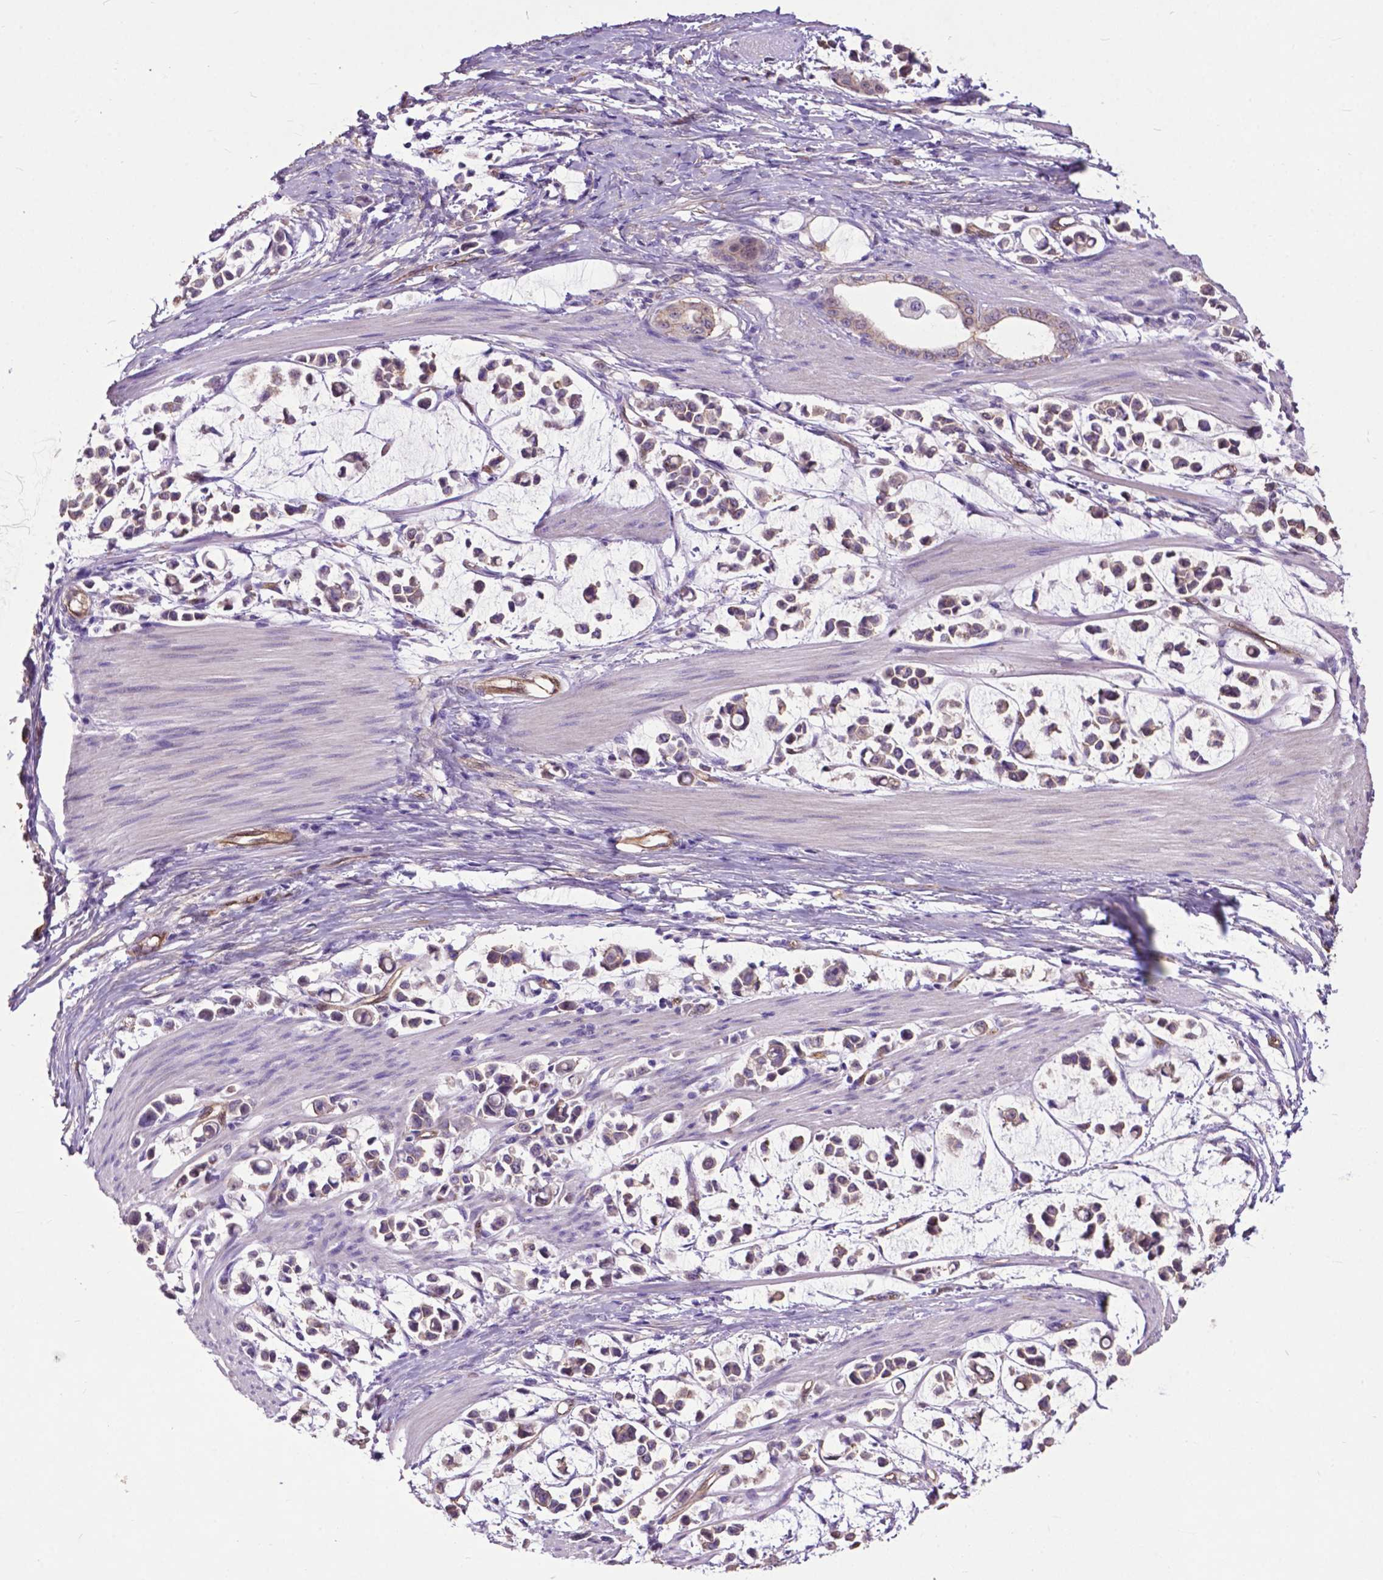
{"staining": {"intensity": "weak", "quantity": "<25%", "location": "cytoplasmic/membranous"}, "tissue": "stomach cancer", "cell_type": "Tumor cells", "image_type": "cancer", "snomed": [{"axis": "morphology", "description": "Adenocarcinoma, NOS"}, {"axis": "topography", "description": "Stomach"}], "caption": "This is a micrograph of IHC staining of stomach cancer, which shows no positivity in tumor cells.", "gene": "PDLIM1", "patient": {"sex": "male", "age": 82}}